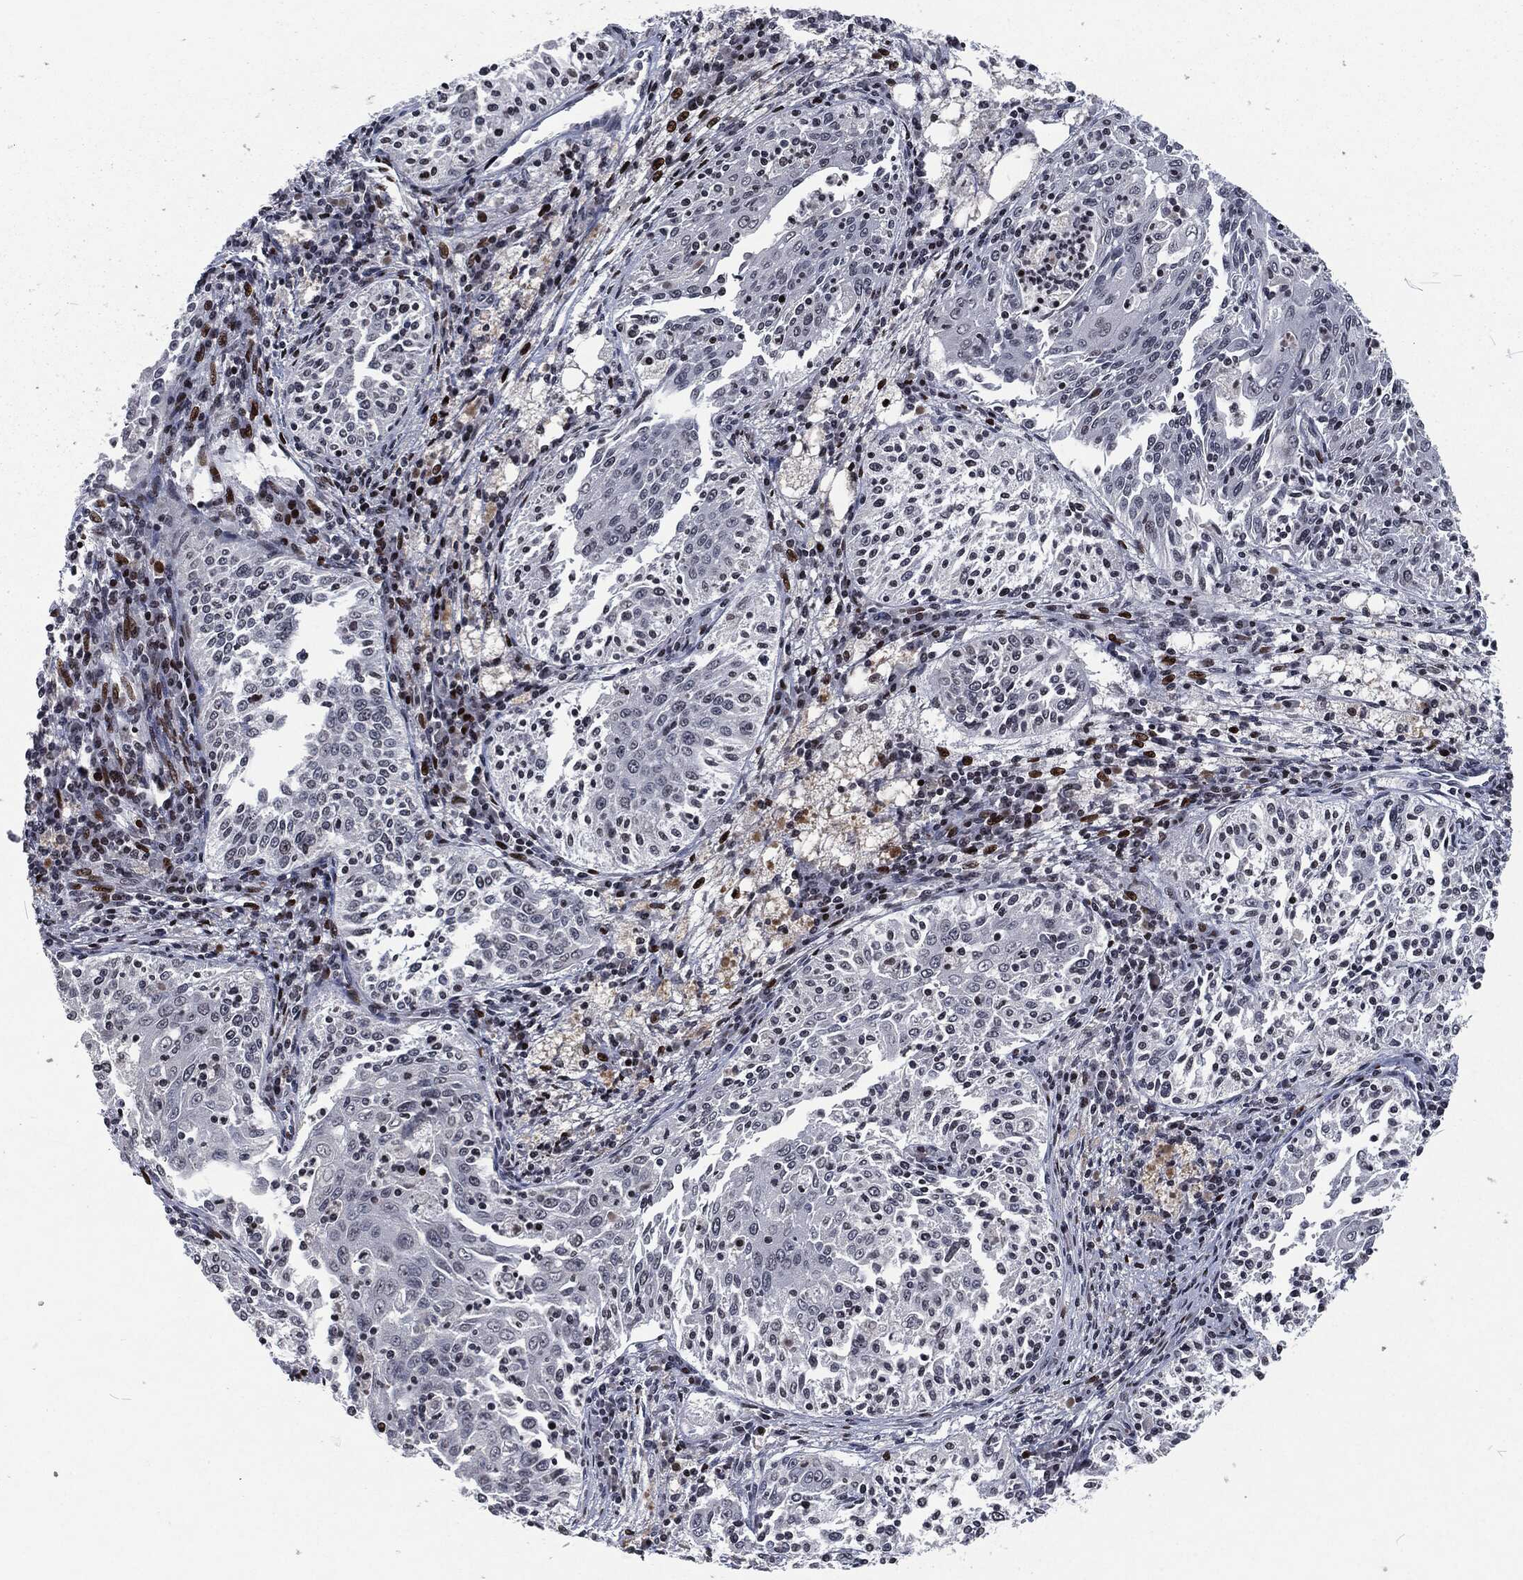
{"staining": {"intensity": "negative", "quantity": "none", "location": "none"}, "tissue": "cervical cancer", "cell_type": "Tumor cells", "image_type": "cancer", "snomed": [{"axis": "morphology", "description": "Squamous cell carcinoma, NOS"}, {"axis": "topography", "description": "Cervix"}], "caption": "Histopathology image shows no protein staining in tumor cells of cervical cancer tissue. Brightfield microscopy of immunohistochemistry stained with DAB (brown) and hematoxylin (blue), captured at high magnification.", "gene": "EGFR", "patient": {"sex": "female", "age": 41}}